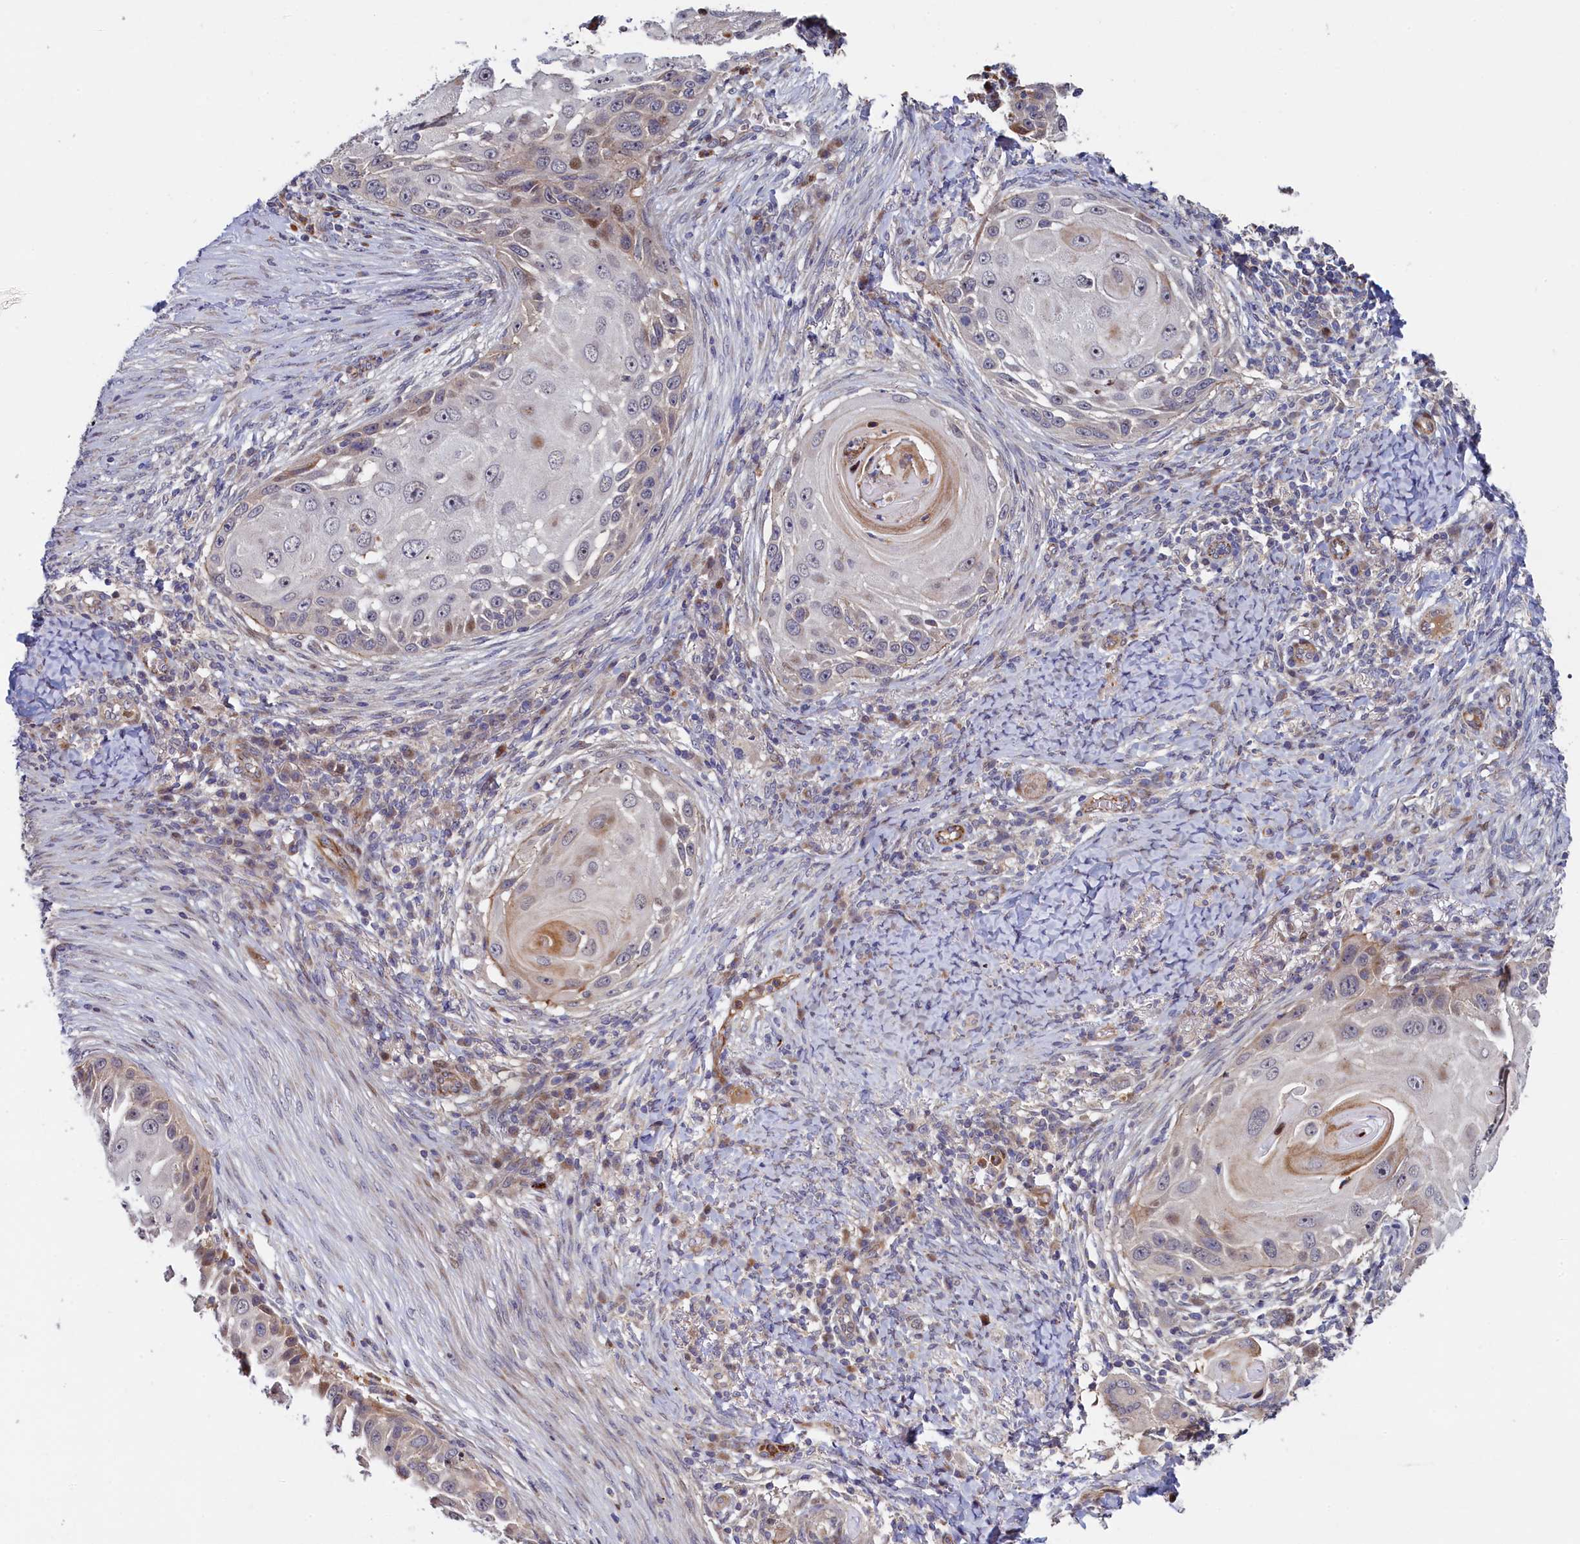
{"staining": {"intensity": "weak", "quantity": "<25%", "location": "cytoplasmic/membranous"}, "tissue": "skin cancer", "cell_type": "Tumor cells", "image_type": "cancer", "snomed": [{"axis": "morphology", "description": "Squamous cell carcinoma, NOS"}, {"axis": "topography", "description": "Skin"}], "caption": "Immunohistochemistry of human skin cancer reveals no staining in tumor cells. Brightfield microscopy of immunohistochemistry (IHC) stained with DAB (3,3'-diaminobenzidine) (brown) and hematoxylin (blue), captured at high magnification.", "gene": "PIK3C3", "patient": {"sex": "female", "age": 44}}